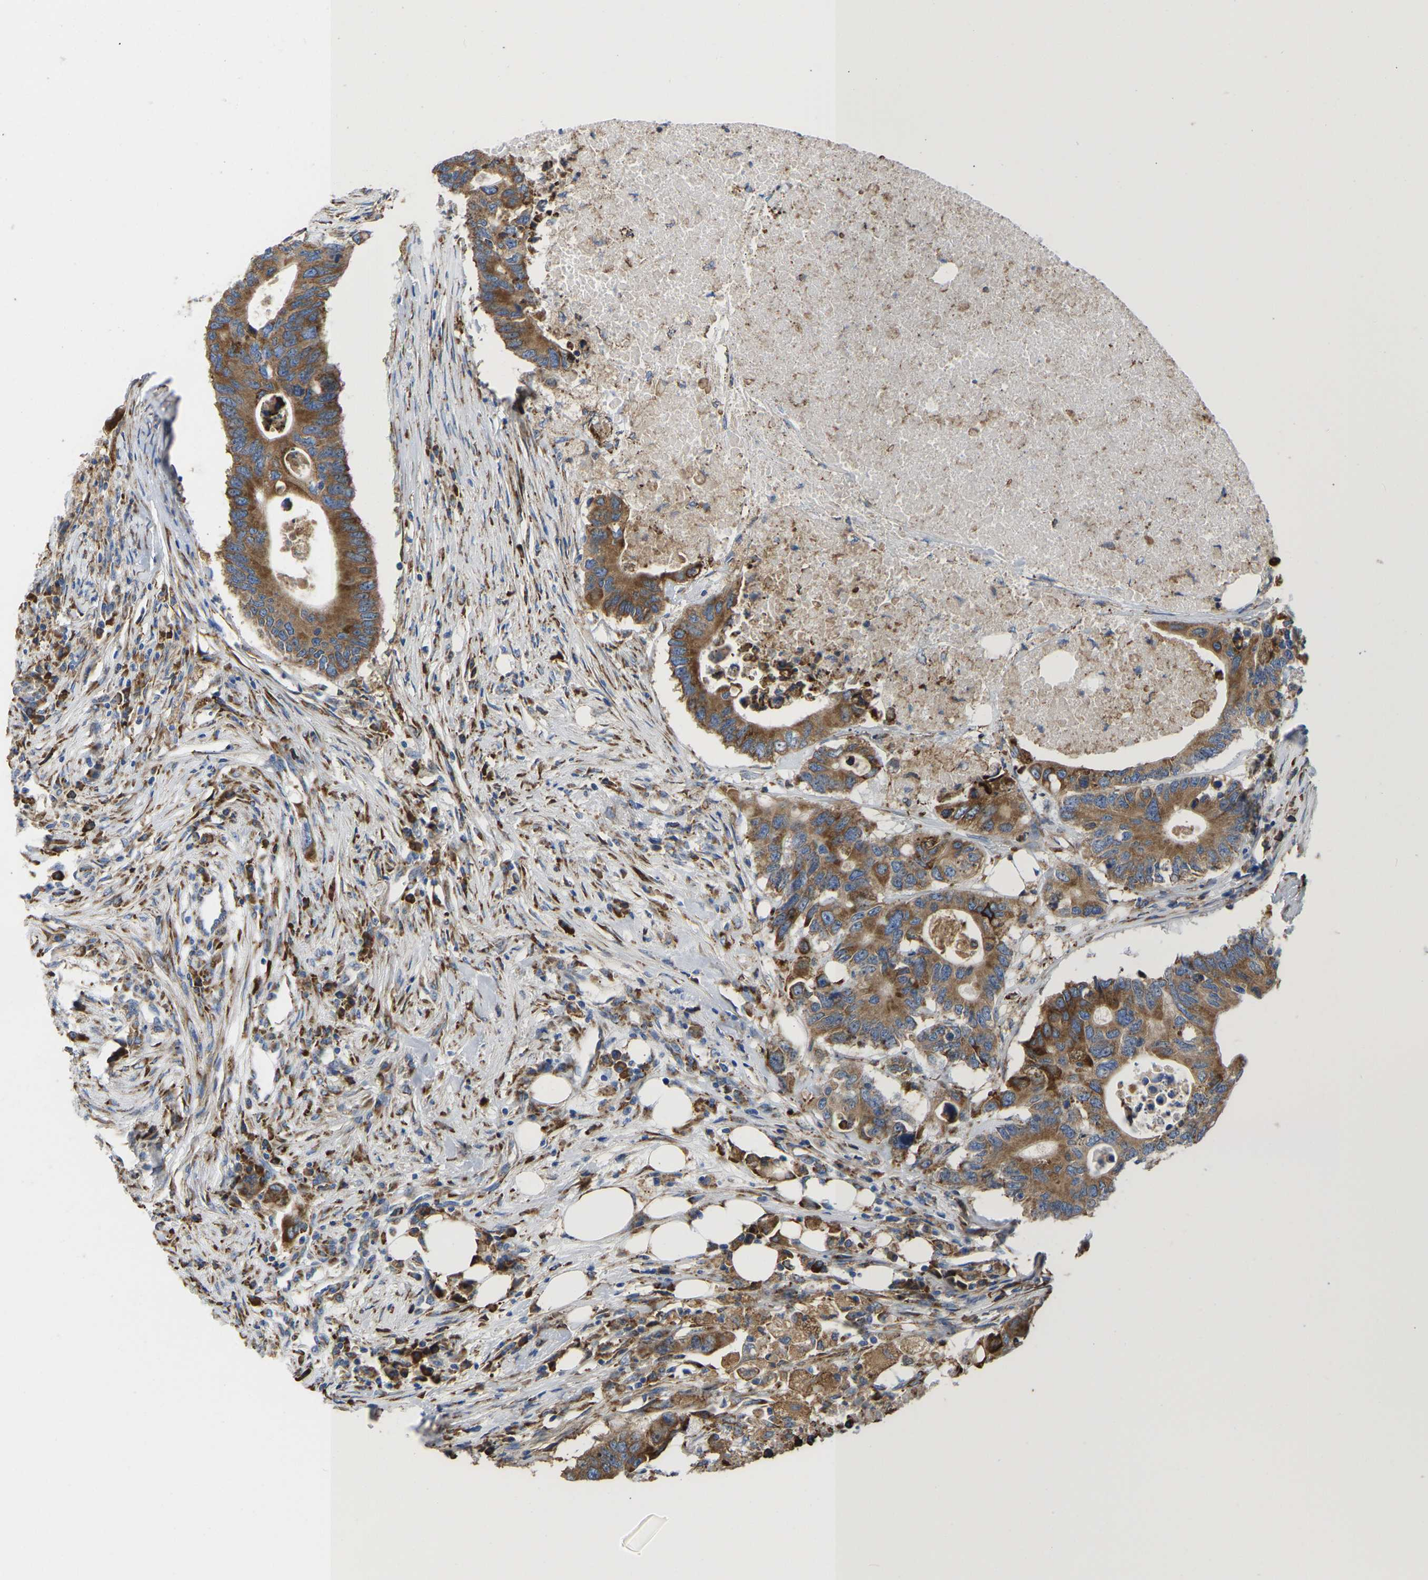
{"staining": {"intensity": "moderate", "quantity": ">75%", "location": "cytoplasmic/membranous"}, "tissue": "colorectal cancer", "cell_type": "Tumor cells", "image_type": "cancer", "snomed": [{"axis": "morphology", "description": "Adenocarcinoma, NOS"}, {"axis": "topography", "description": "Colon"}], "caption": "Protein expression analysis of colorectal adenocarcinoma displays moderate cytoplasmic/membranous expression in about >75% of tumor cells.", "gene": "P4HB", "patient": {"sex": "male", "age": 71}}